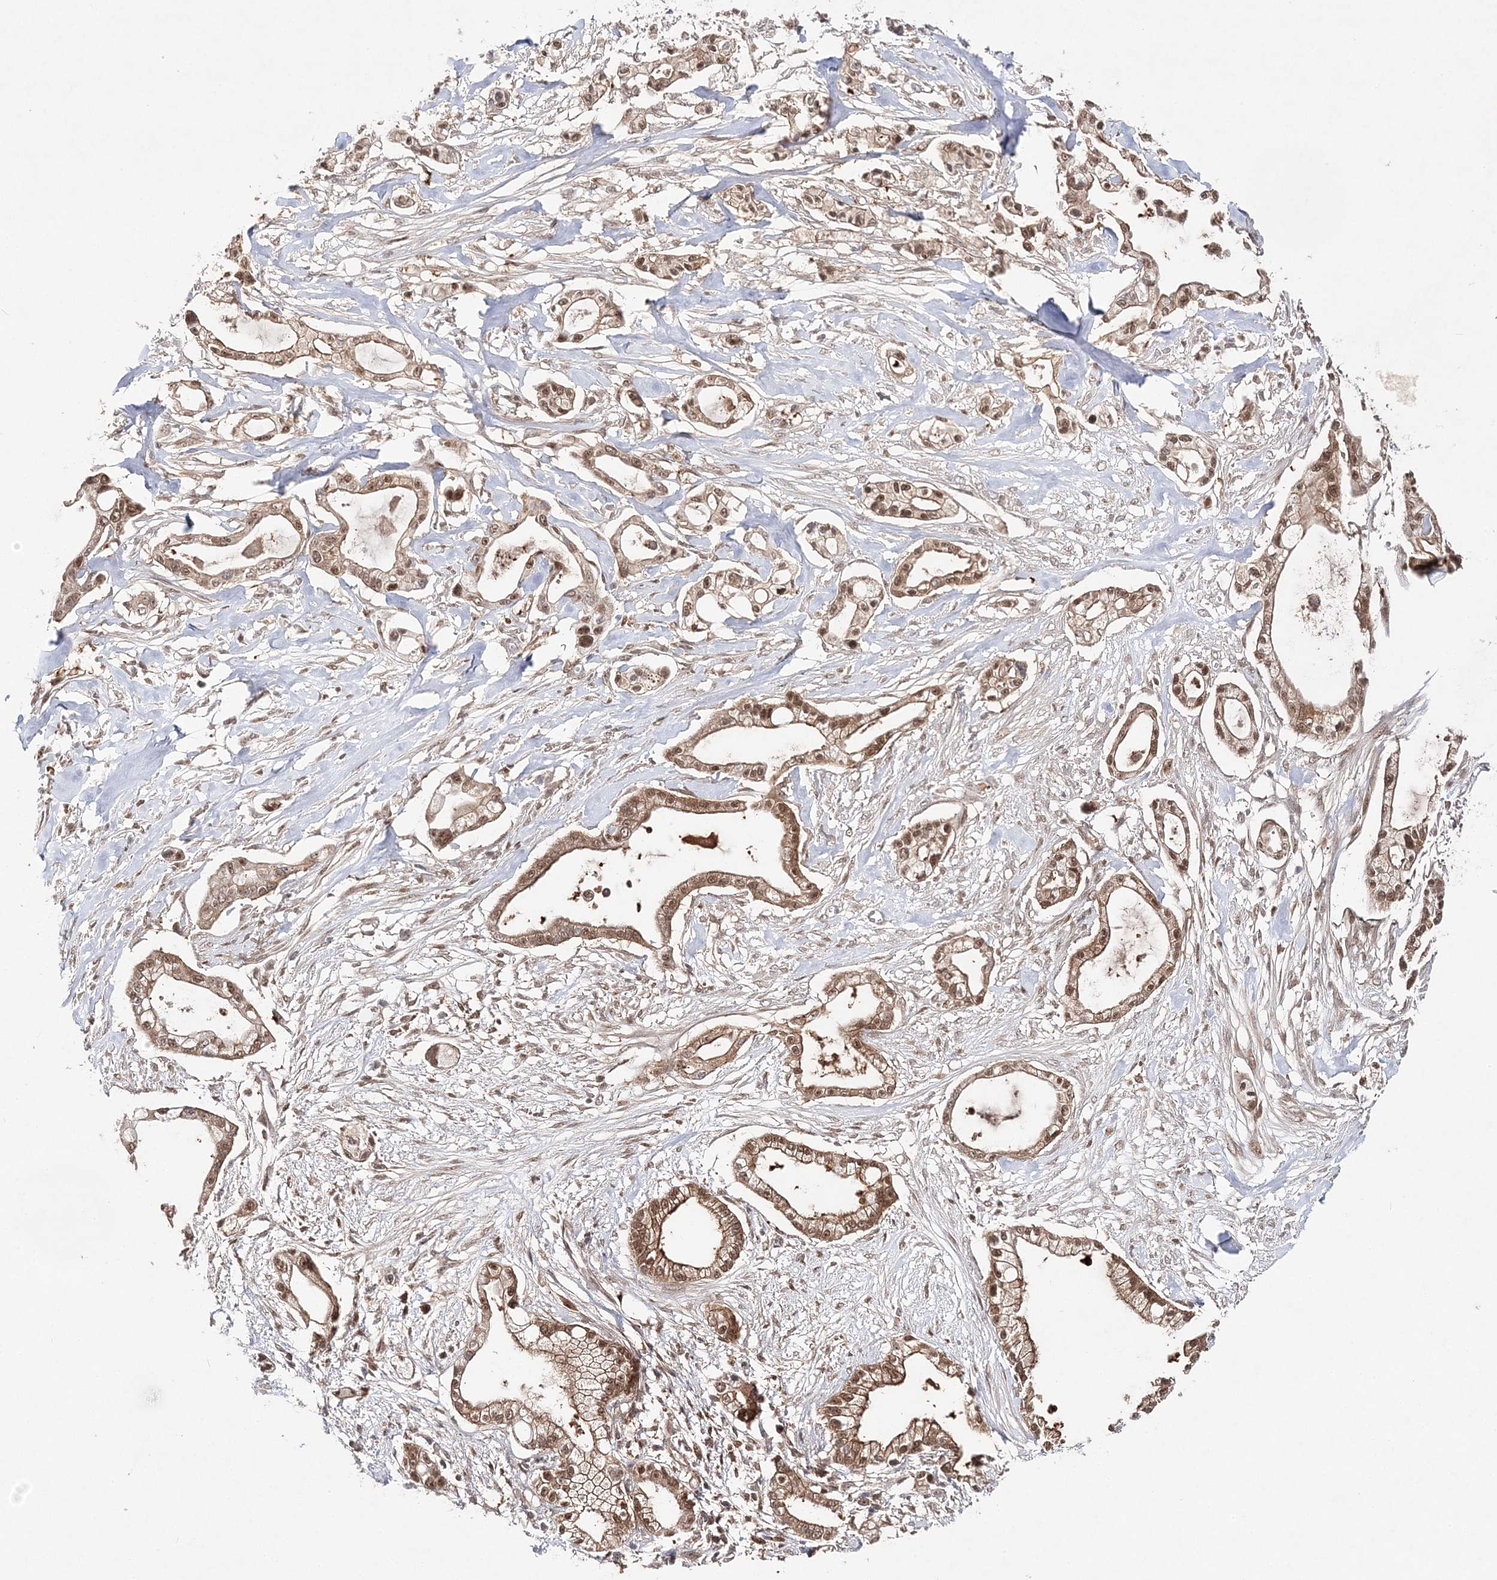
{"staining": {"intensity": "moderate", "quantity": ">75%", "location": "cytoplasmic/membranous,nuclear"}, "tissue": "pancreatic cancer", "cell_type": "Tumor cells", "image_type": "cancer", "snomed": [{"axis": "morphology", "description": "Adenocarcinoma, NOS"}, {"axis": "topography", "description": "Pancreas"}], "caption": "High-power microscopy captured an immunohistochemistry (IHC) image of adenocarcinoma (pancreatic), revealing moderate cytoplasmic/membranous and nuclear positivity in approximately >75% of tumor cells.", "gene": "NIF3L1", "patient": {"sex": "male", "age": 68}}